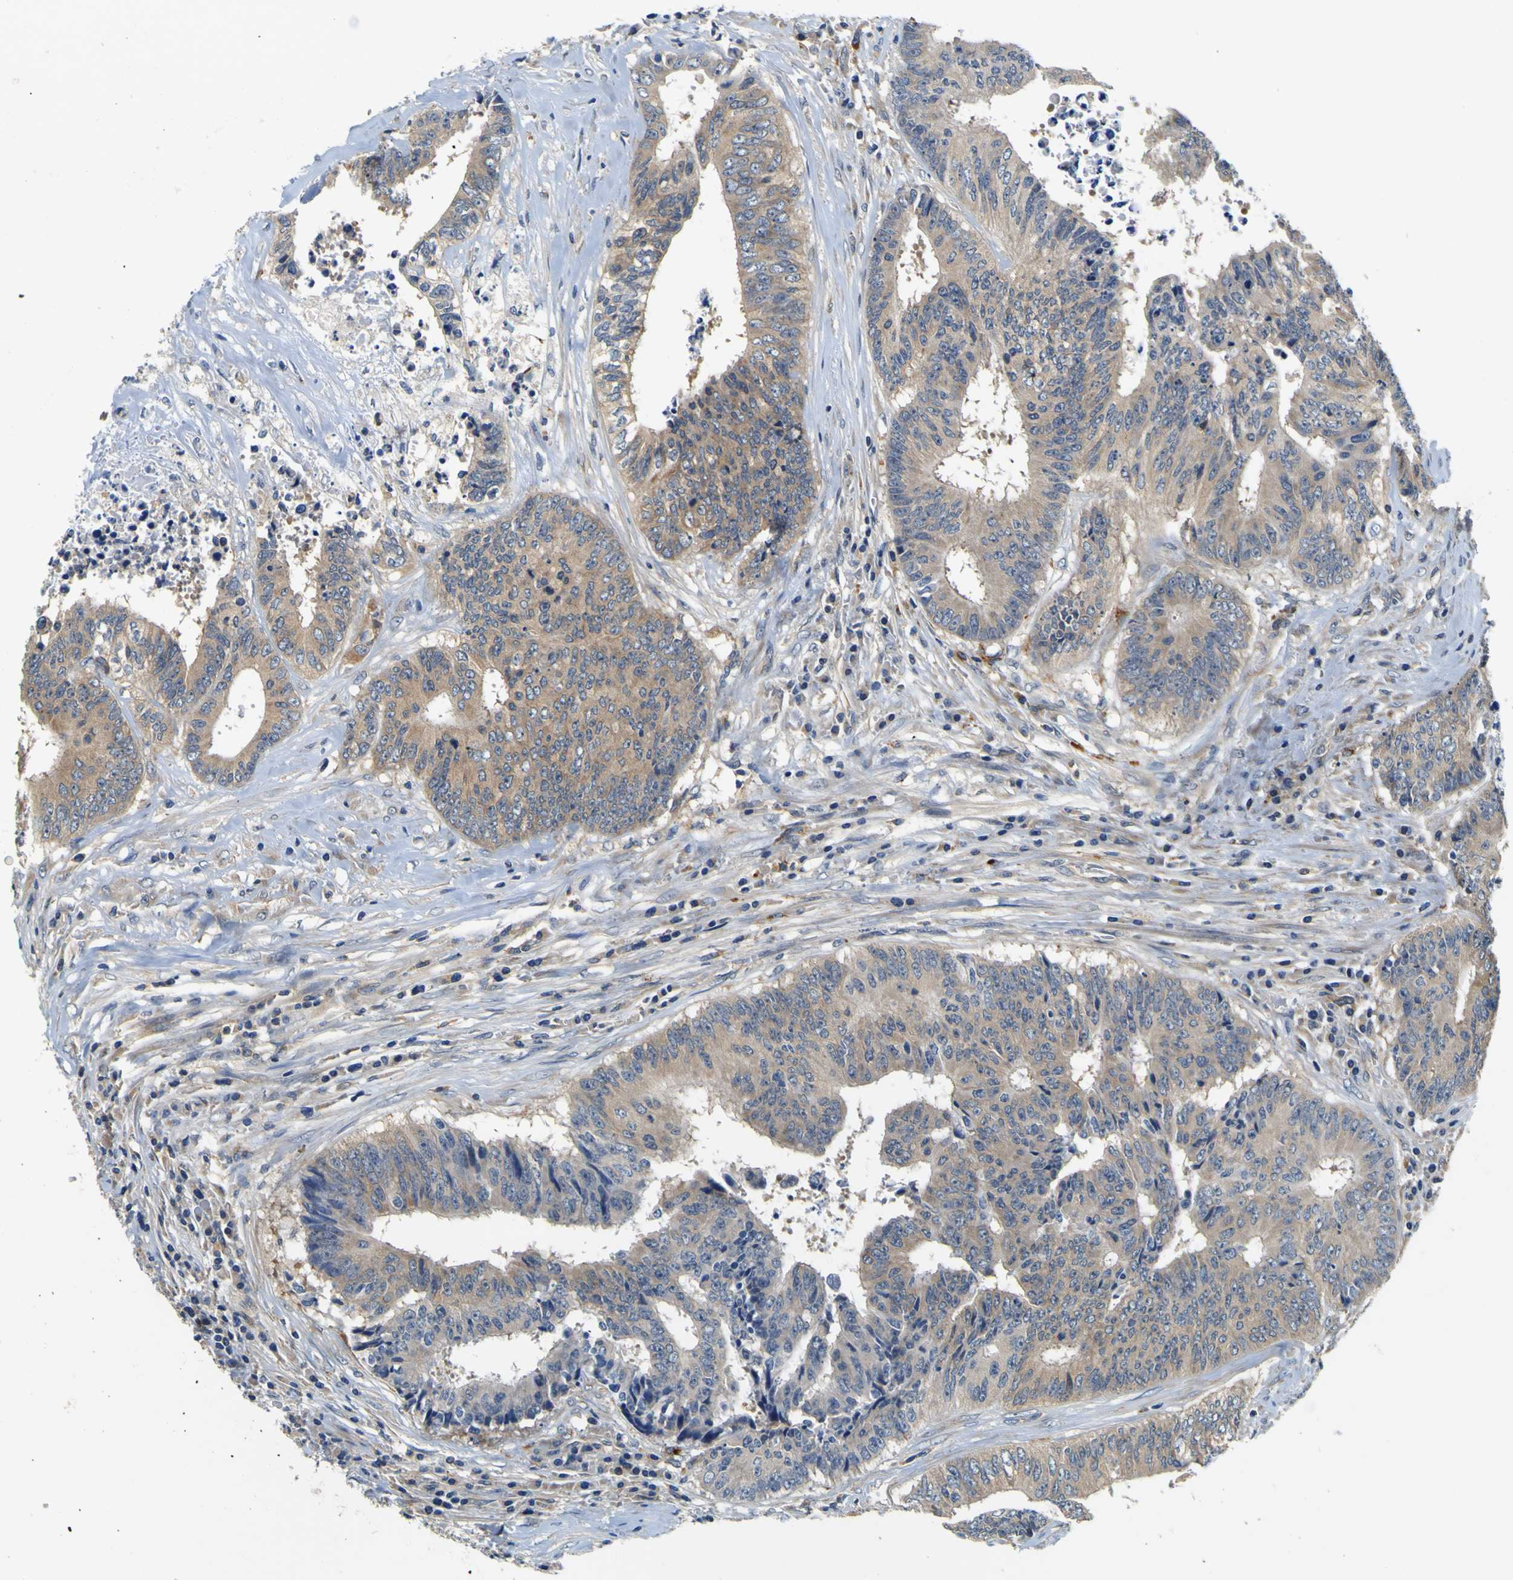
{"staining": {"intensity": "moderate", "quantity": ">75%", "location": "cytoplasmic/membranous"}, "tissue": "colorectal cancer", "cell_type": "Tumor cells", "image_type": "cancer", "snomed": [{"axis": "morphology", "description": "Adenocarcinoma, NOS"}, {"axis": "topography", "description": "Rectum"}], "caption": "A brown stain labels moderate cytoplasmic/membranous expression of a protein in colorectal cancer tumor cells.", "gene": "TNIK", "patient": {"sex": "male", "age": 72}}